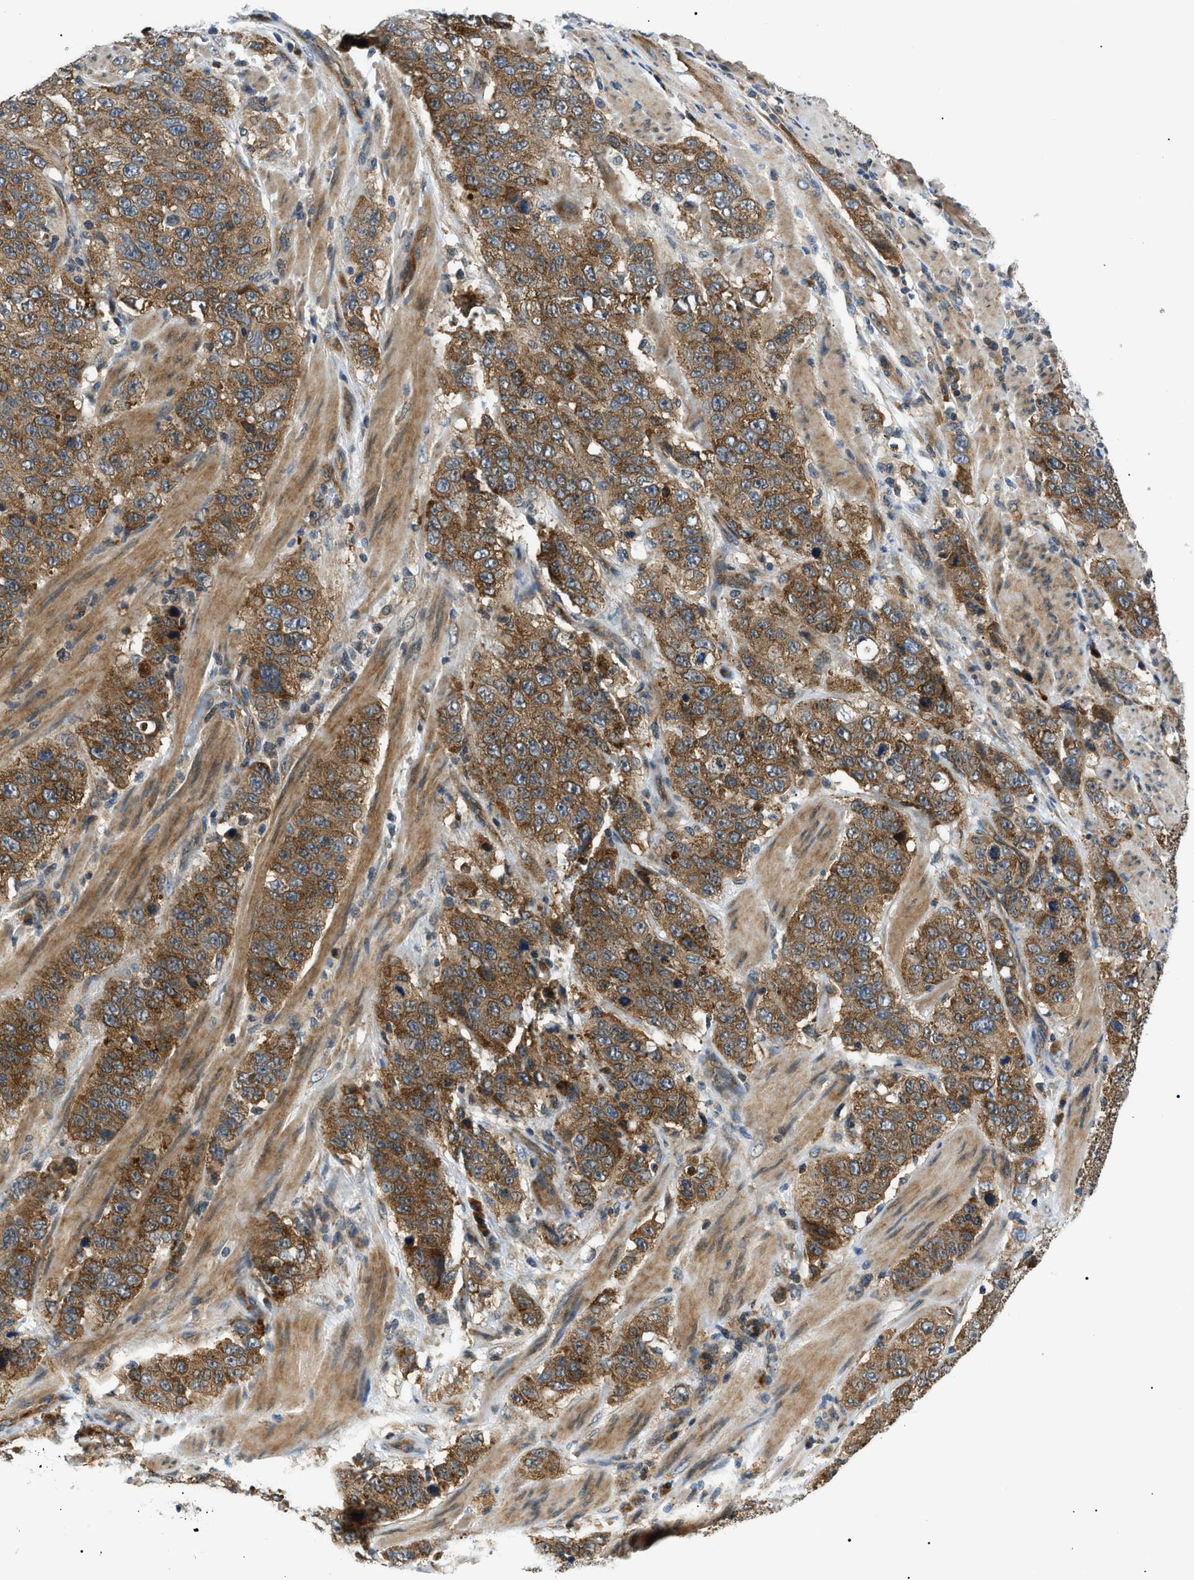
{"staining": {"intensity": "moderate", "quantity": ">75%", "location": "cytoplasmic/membranous"}, "tissue": "stomach cancer", "cell_type": "Tumor cells", "image_type": "cancer", "snomed": [{"axis": "morphology", "description": "Adenocarcinoma, NOS"}, {"axis": "topography", "description": "Stomach"}], "caption": "High-power microscopy captured an IHC micrograph of stomach cancer, revealing moderate cytoplasmic/membranous expression in about >75% of tumor cells.", "gene": "SRPK1", "patient": {"sex": "male", "age": 48}}